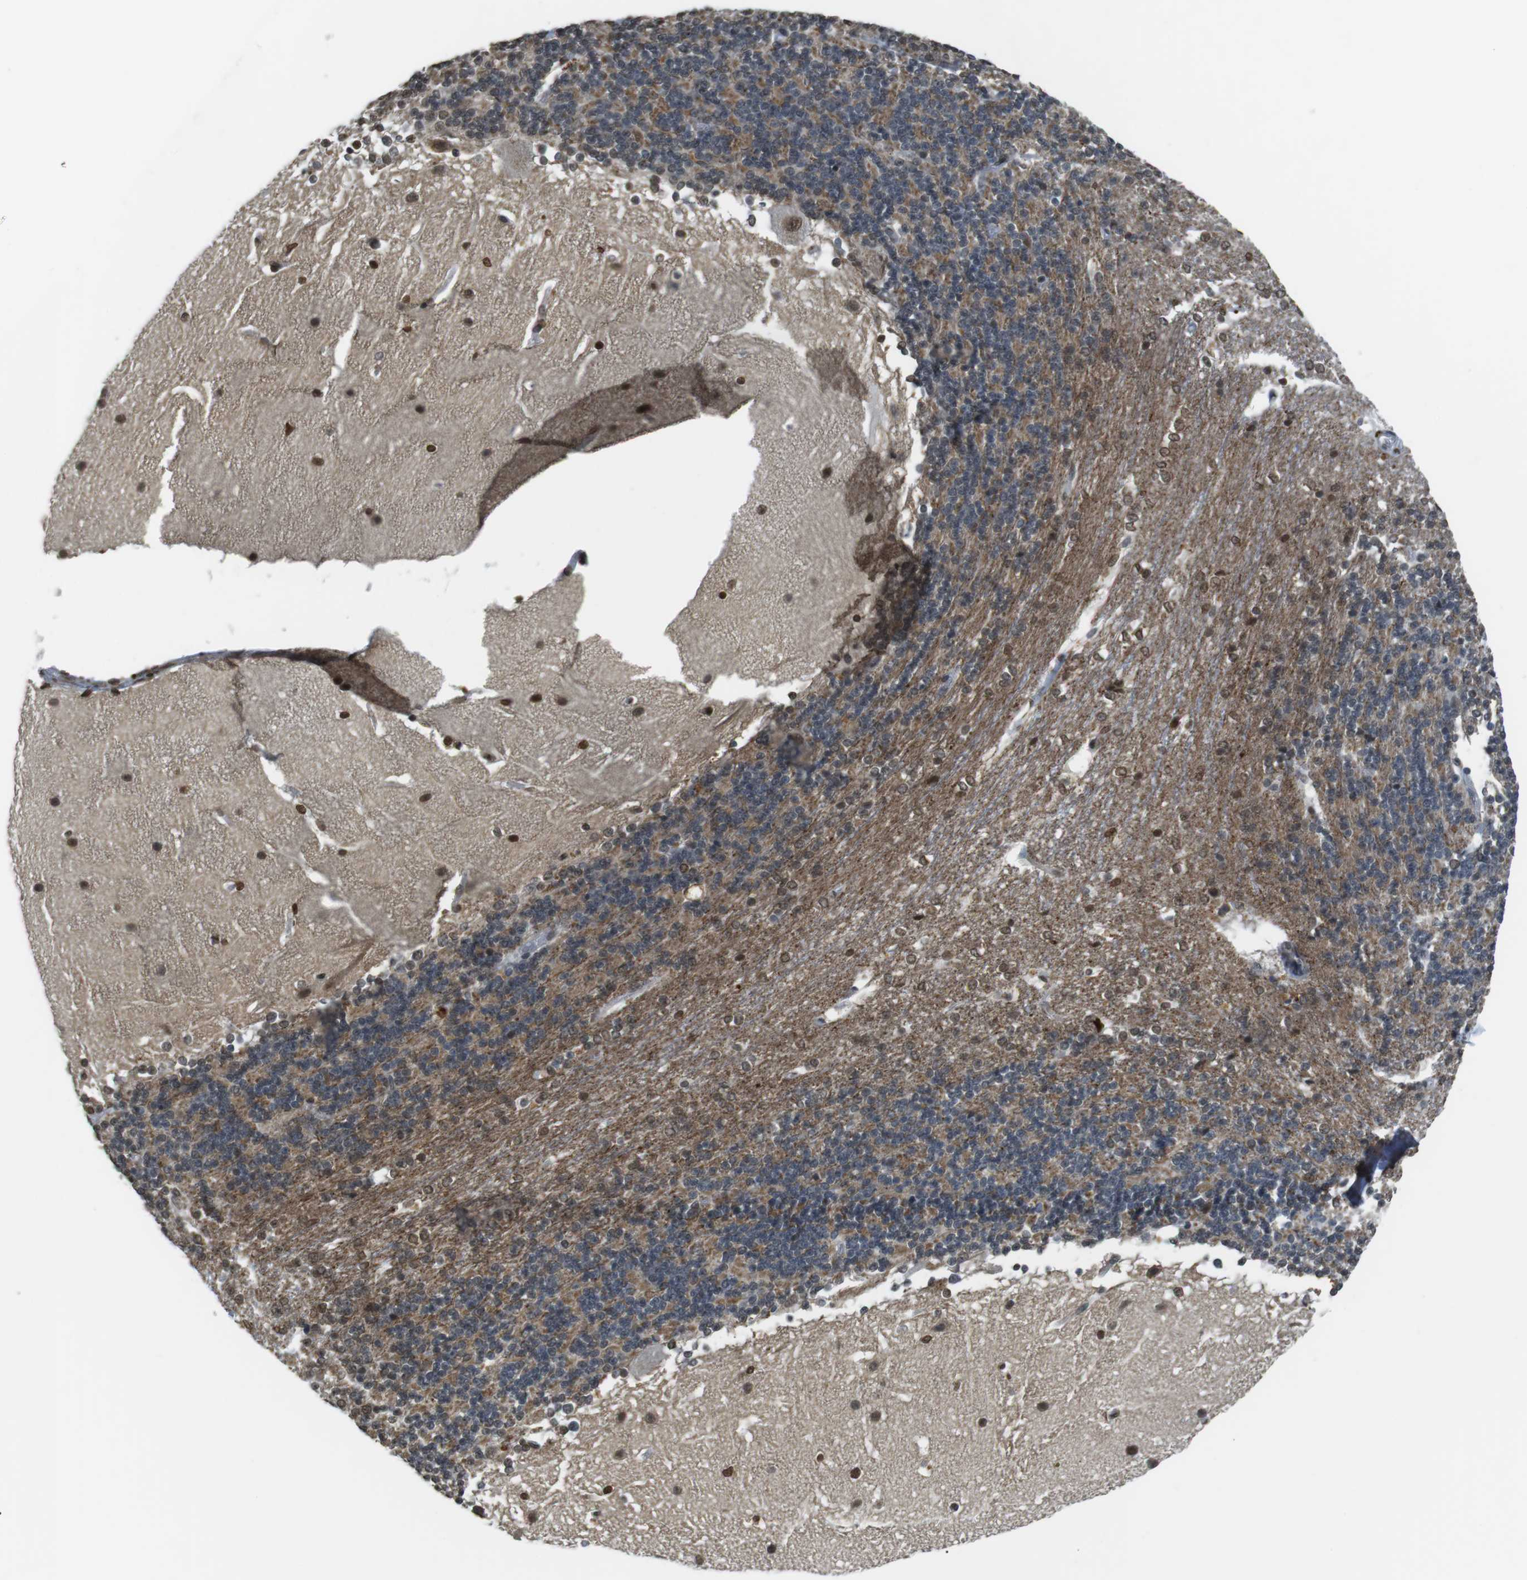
{"staining": {"intensity": "moderate", "quantity": ">75%", "location": "cytoplasmic/membranous"}, "tissue": "cerebellum", "cell_type": "Cells in granular layer", "image_type": "normal", "snomed": [{"axis": "morphology", "description": "Normal tissue, NOS"}, {"axis": "topography", "description": "Cerebellum"}], "caption": "A brown stain labels moderate cytoplasmic/membranous positivity of a protein in cells in granular layer of normal cerebellum.", "gene": "USP7", "patient": {"sex": "female", "age": 19}}